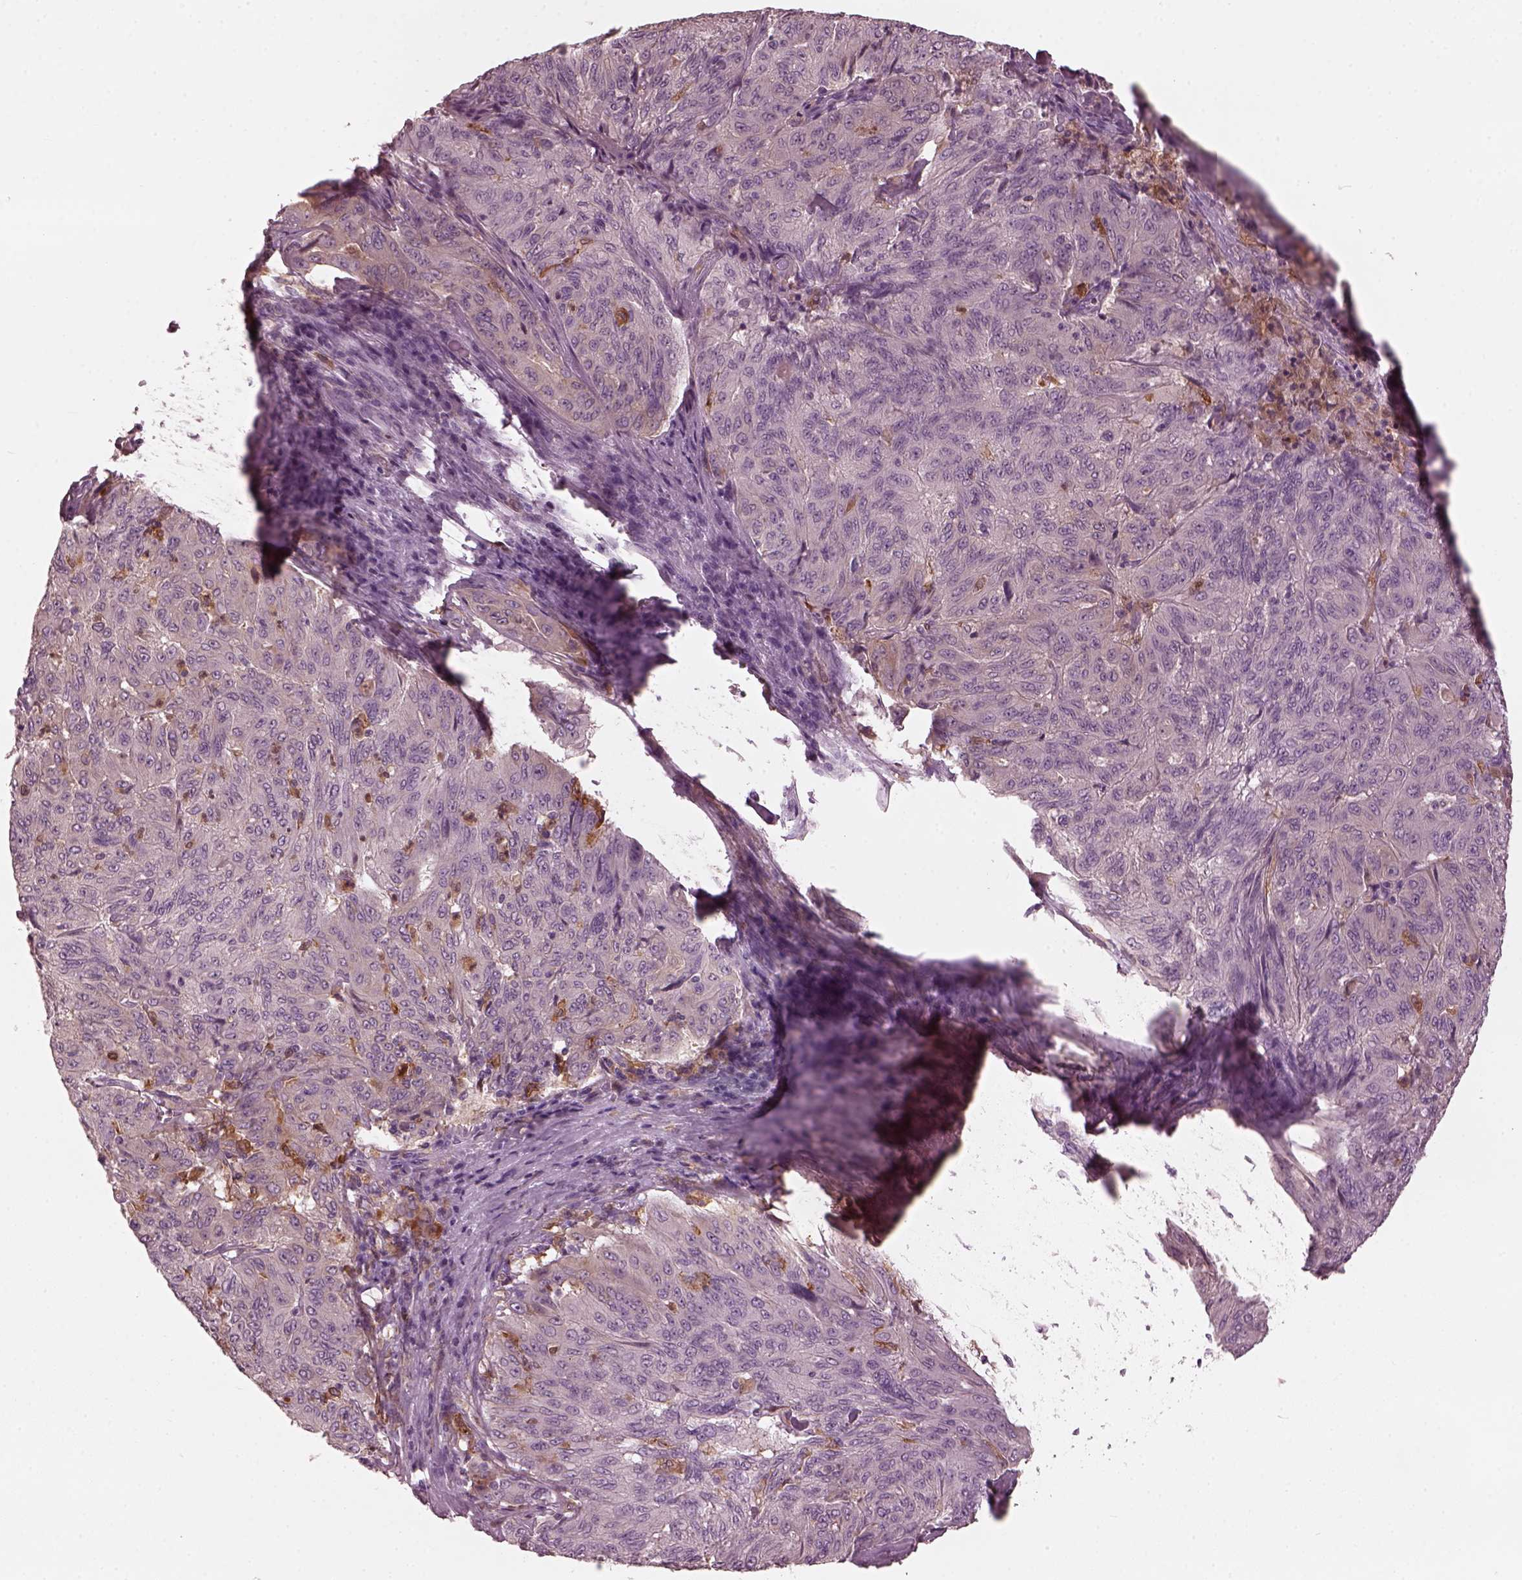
{"staining": {"intensity": "negative", "quantity": "none", "location": "none"}, "tissue": "pancreatic cancer", "cell_type": "Tumor cells", "image_type": "cancer", "snomed": [{"axis": "morphology", "description": "Adenocarcinoma, NOS"}, {"axis": "topography", "description": "Pancreas"}], "caption": "Immunohistochemical staining of human pancreatic cancer demonstrates no significant staining in tumor cells.", "gene": "PSTPIP2", "patient": {"sex": "male", "age": 63}}